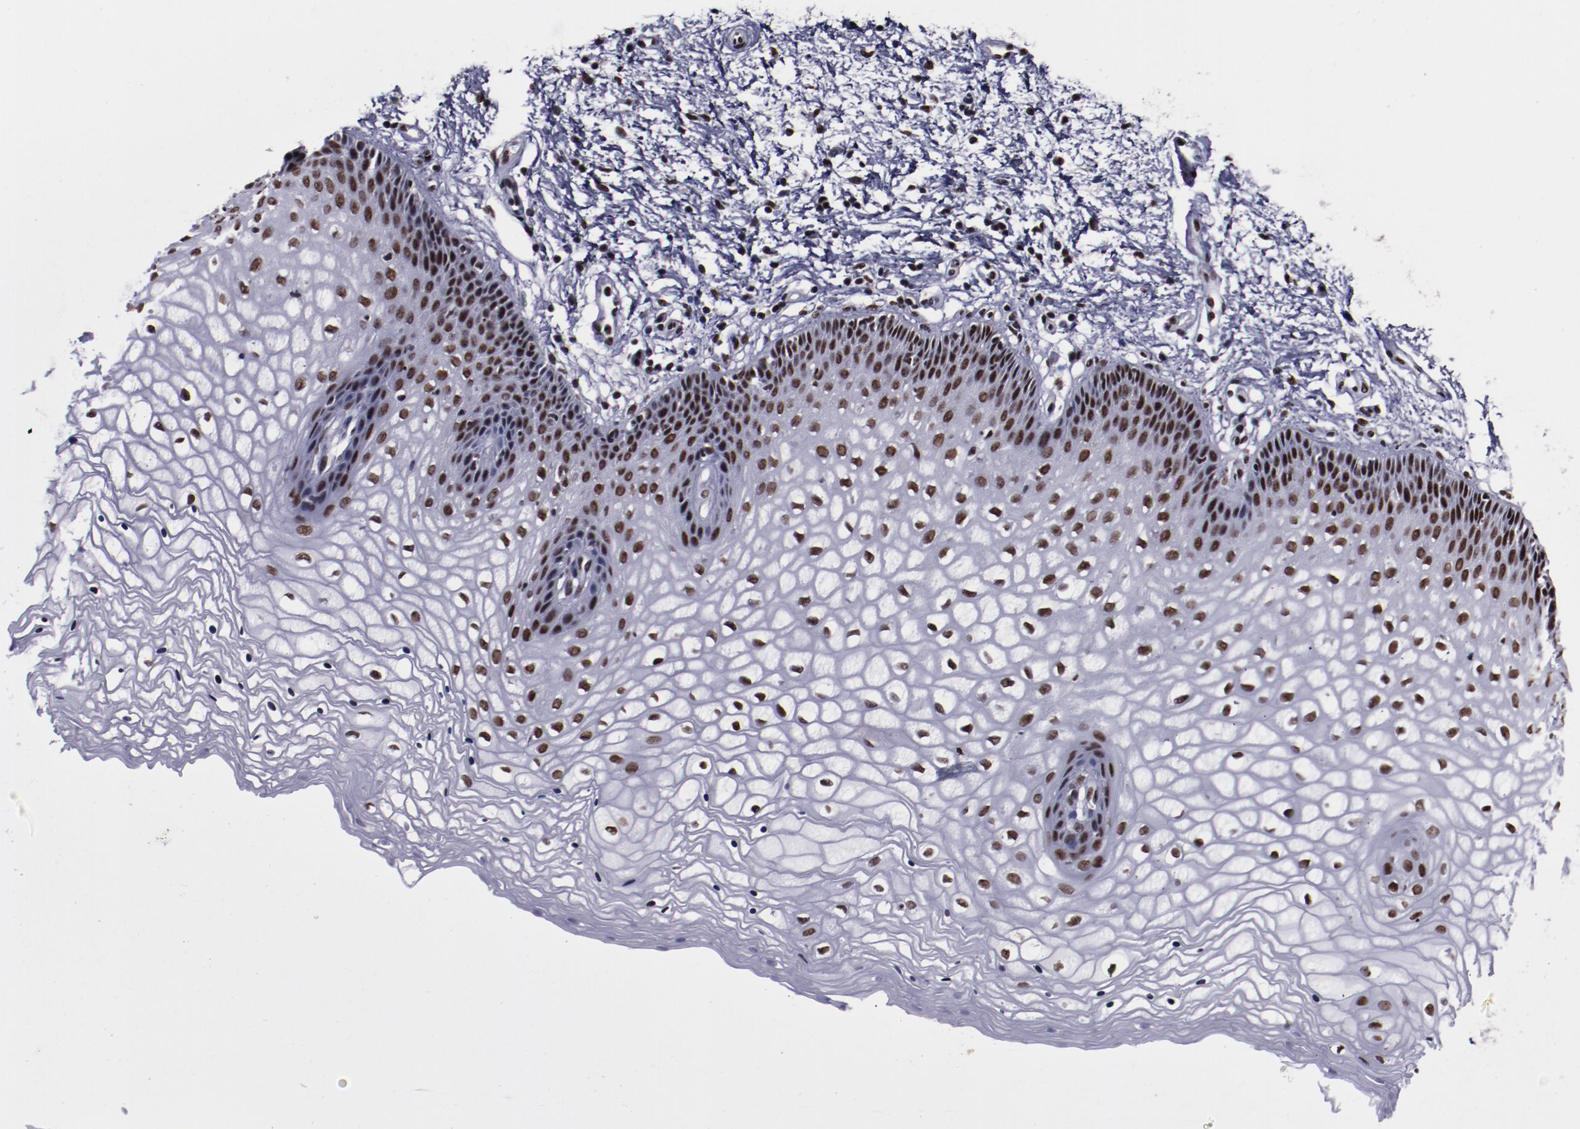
{"staining": {"intensity": "moderate", "quantity": ">75%", "location": "nuclear"}, "tissue": "vagina", "cell_type": "Squamous epithelial cells", "image_type": "normal", "snomed": [{"axis": "morphology", "description": "Normal tissue, NOS"}, {"axis": "topography", "description": "Vagina"}], "caption": "The micrograph shows immunohistochemical staining of normal vagina. There is moderate nuclear staining is identified in approximately >75% of squamous epithelial cells. The staining was performed using DAB, with brown indicating positive protein expression. Nuclei are stained blue with hematoxylin.", "gene": "ERH", "patient": {"sex": "female", "age": 34}}